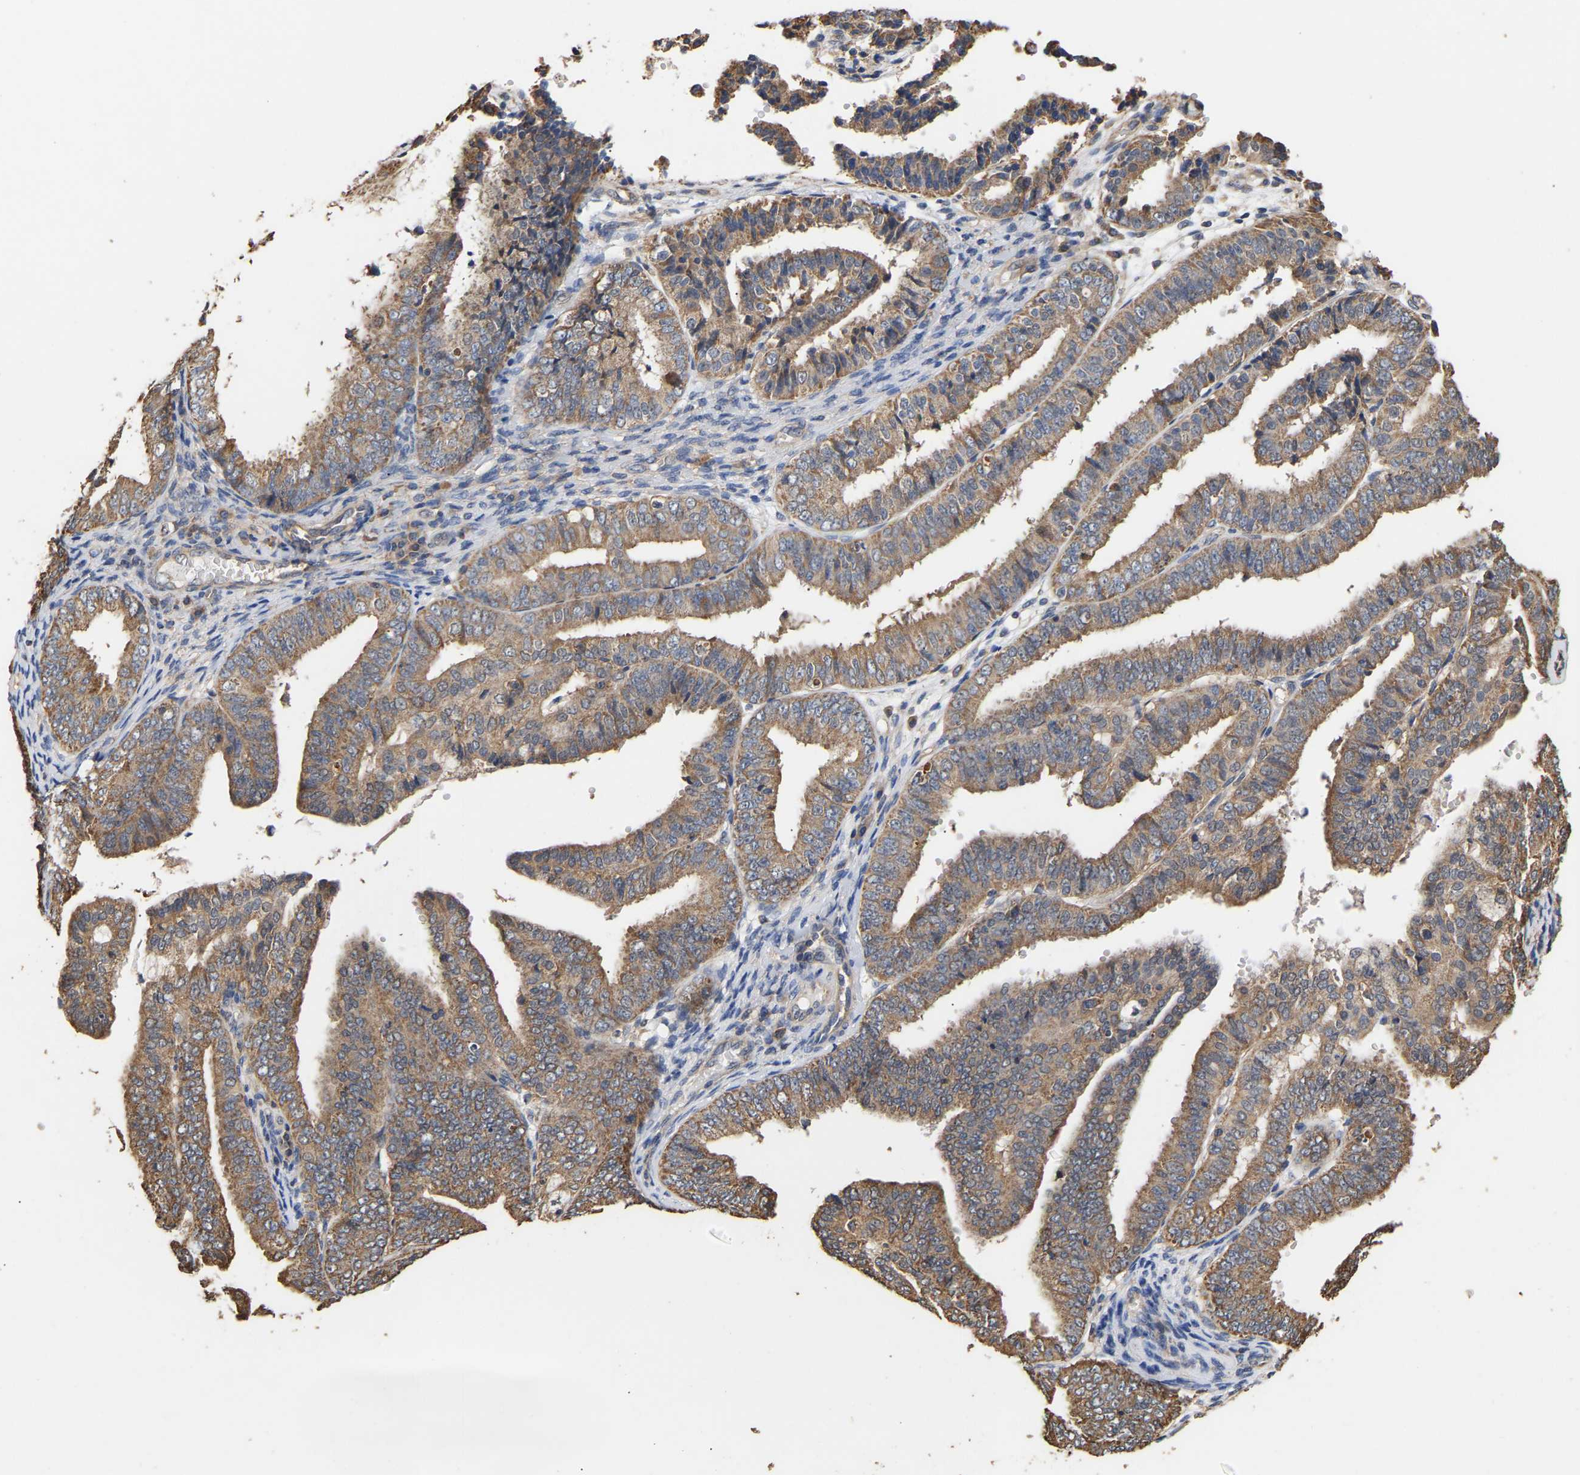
{"staining": {"intensity": "moderate", "quantity": ">75%", "location": "cytoplasmic/membranous"}, "tissue": "endometrial cancer", "cell_type": "Tumor cells", "image_type": "cancer", "snomed": [{"axis": "morphology", "description": "Adenocarcinoma, NOS"}, {"axis": "topography", "description": "Endometrium"}], "caption": "The immunohistochemical stain labels moderate cytoplasmic/membranous expression in tumor cells of endometrial cancer (adenocarcinoma) tissue.", "gene": "ZNF26", "patient": {"sex": "female", "age": 63}}